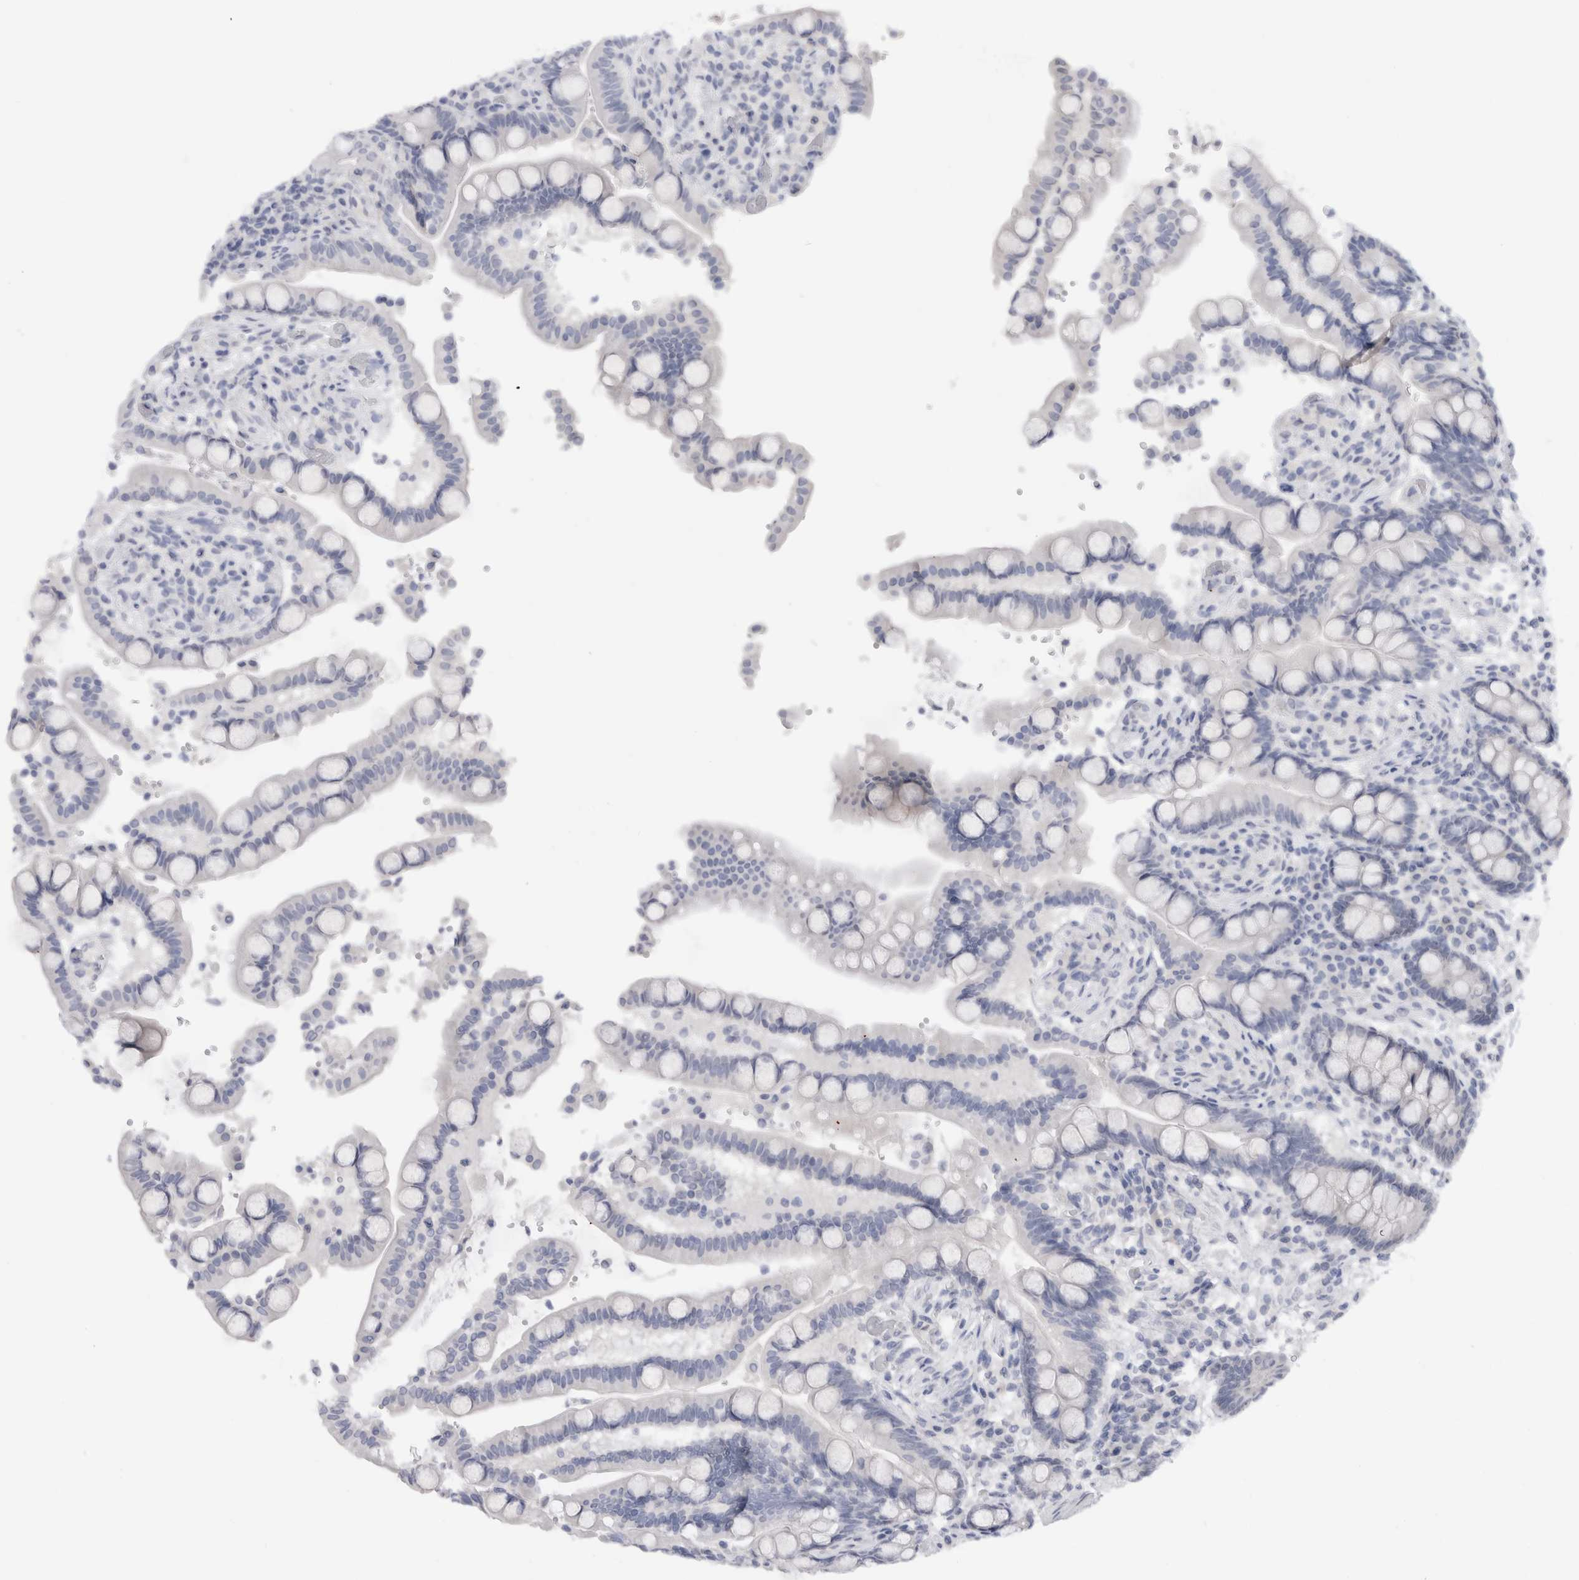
{"staining": {"intensity": "negative", "quantity": "none", "location": "none"}, "tissue": "colon", "cell_type": "Endothelial cells", "image_type": "normal", "snomed": [{"axis": "morphology", "description": "Normal tissue, NOS"}, {"axis": "topography", "description": "Colon"}], "caption": "DAB (3,3'-diaminobenzidine) immunohistochemical staining of benign colon exhibits no significant positivity in endothelial cells.", "gene": "C9orf50", "patient": {"sex": "male", "age": 73}}